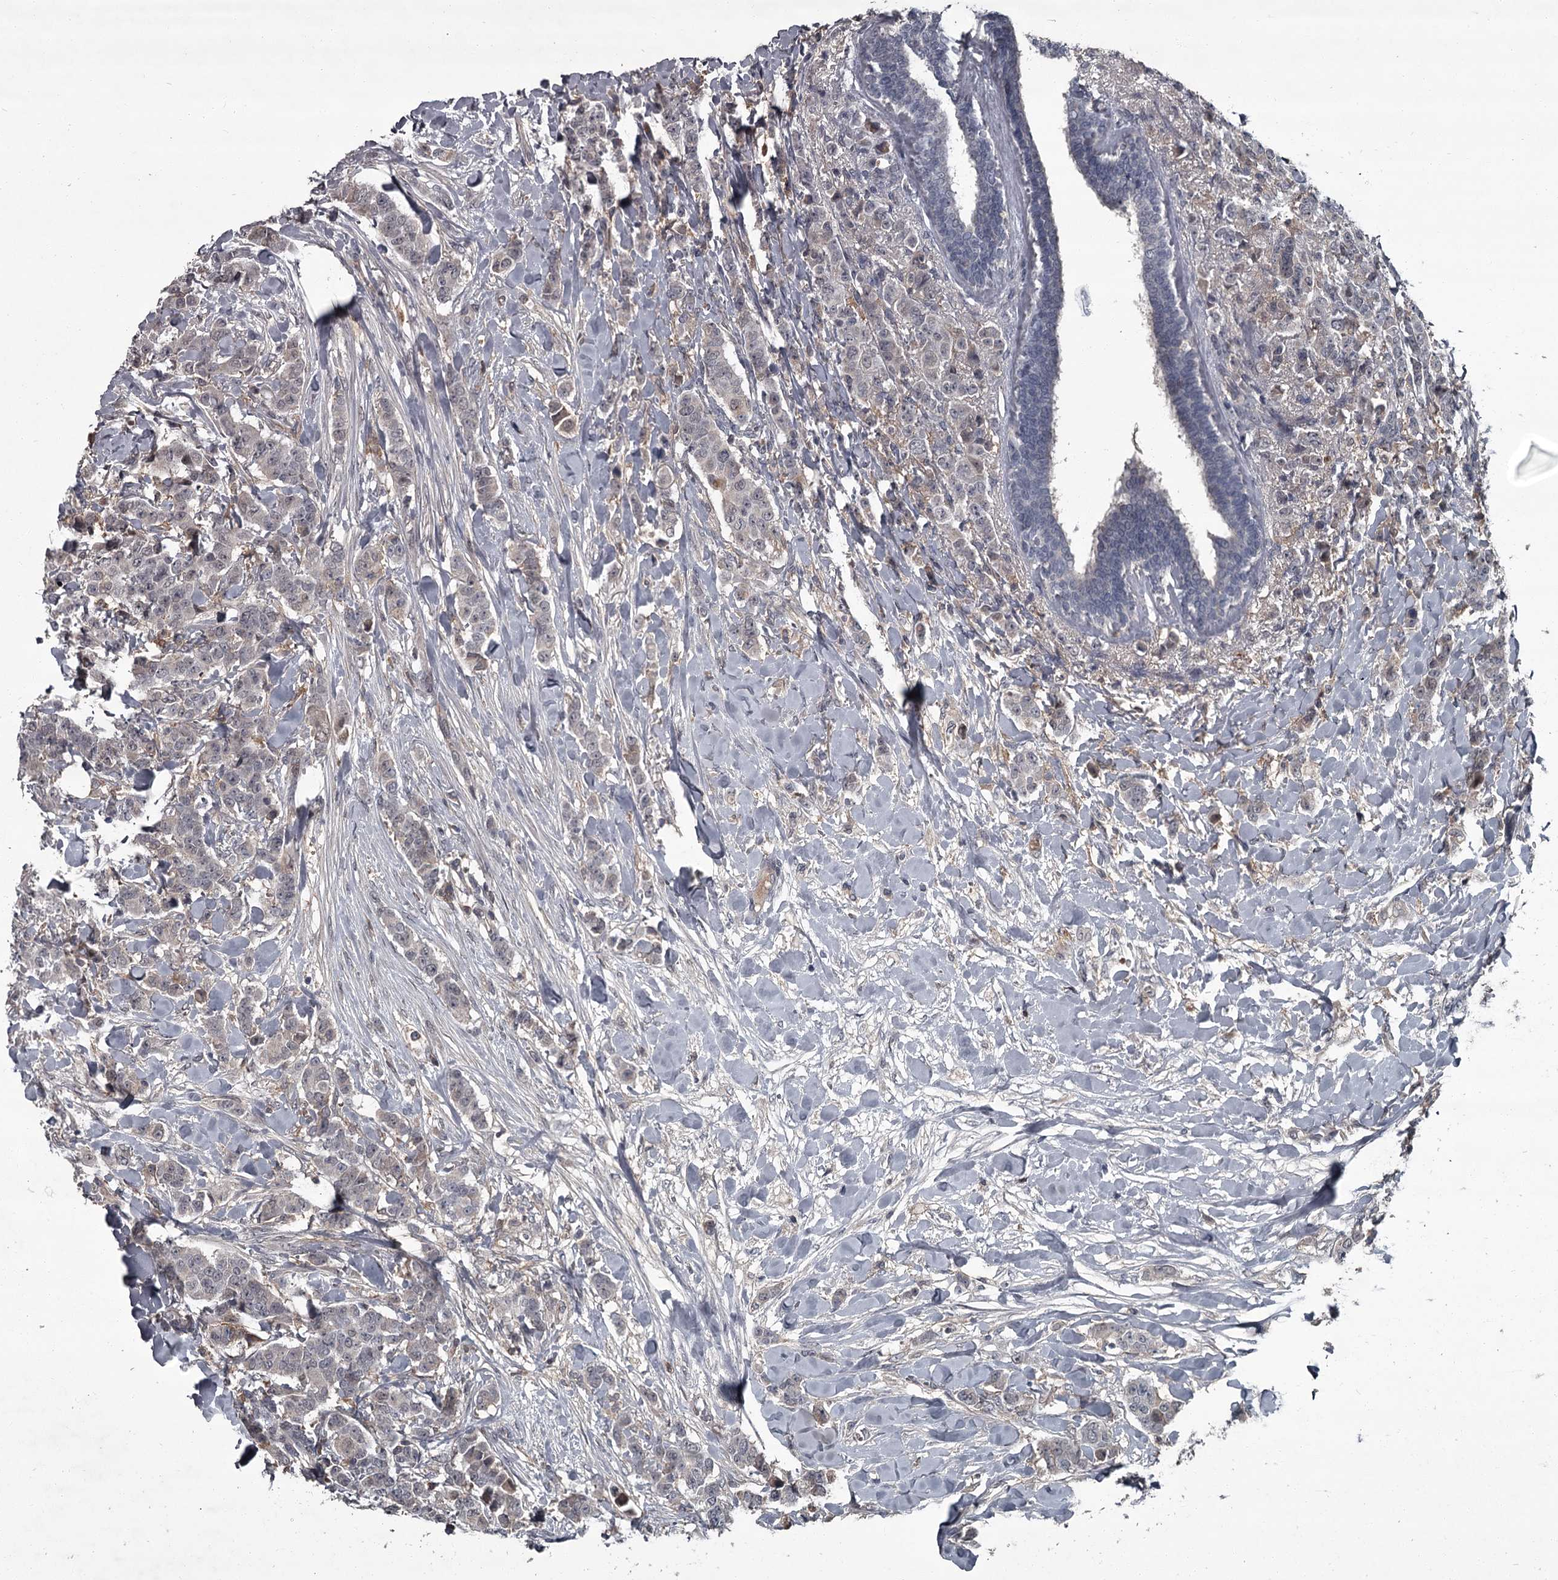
{"staining": {"intensity": "negative", "quantity": "none", "location": "none"}, "tissue": "breast cancer", "cell_type": "Tumor cells", "image_type": "cancer", "snomed": [{"axis": "morphology", "description": "Duct carcinoma"}, {"axis": "topography", "description": "Breast"}], "caption": "The immunohistochemistry histopathology image has no significant staining in tumor cells of breast invasive ductal carcinoma tissue. Brightfield microscopy of immunohistochemistry (IHC) stained with DAB (brown) and hematoxylin (blue), captured at high magnification.", "gene": "FLVCR2", "patient": {"sex": "female", "age": 40}}